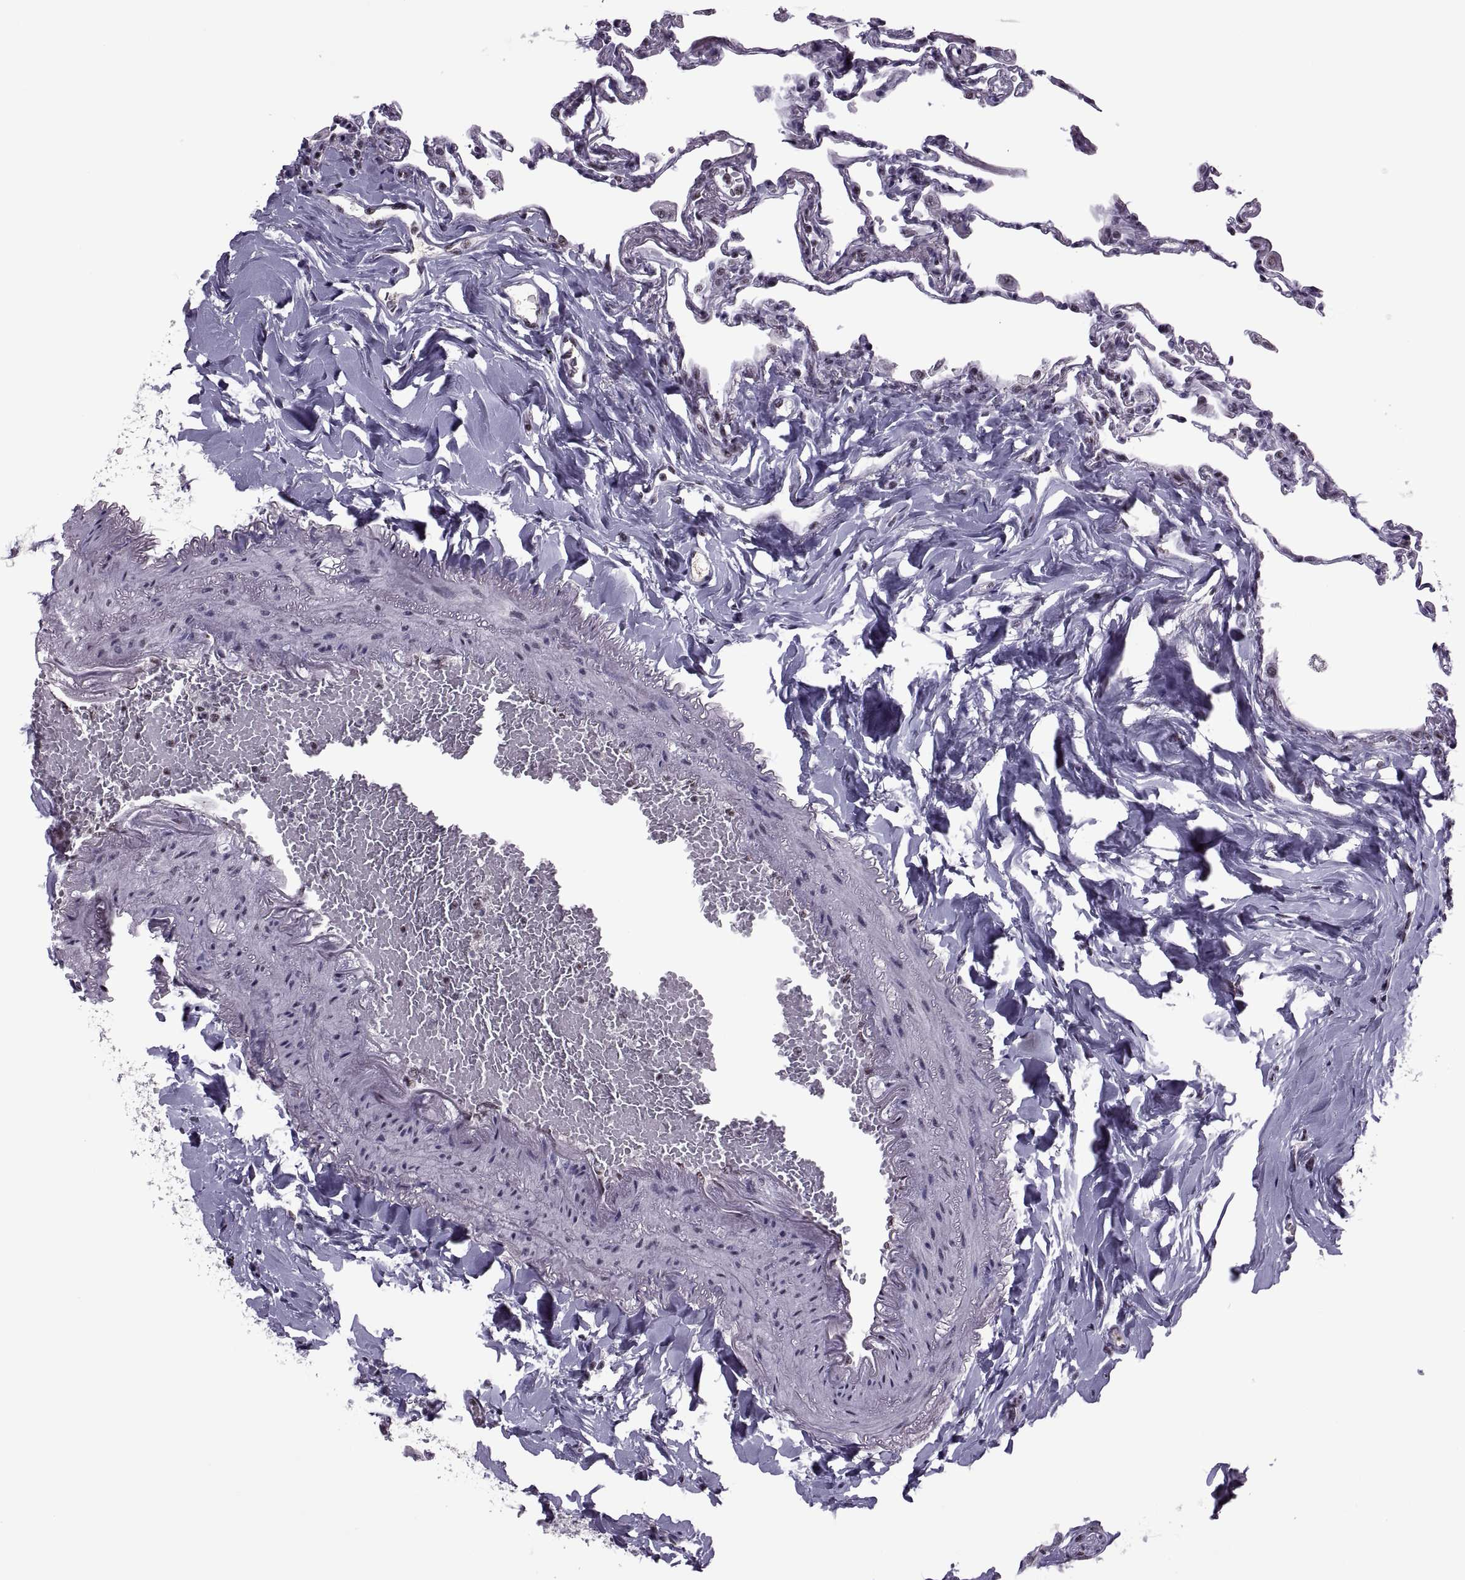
{"staining": {"intensity": "negative", "quantity": "none", "location": "none"}, "tissue": "lung", "cell_type": "Alveolar cells", "image_type": "normal", "snomed": [{"axis": "morphology", "description": "Normal tissue, NOS"}, {"axis": "topography", "description": "Lung"}], "caption": "IHC photomicrograph of unremarkable lung: lung stained with DAB (3,3'-diaminobenzidine) demonstrates no significant protein staining in alveolar cells.", "gene": "MAGEA4", "patient": {"sex": "female", "age": 57}}